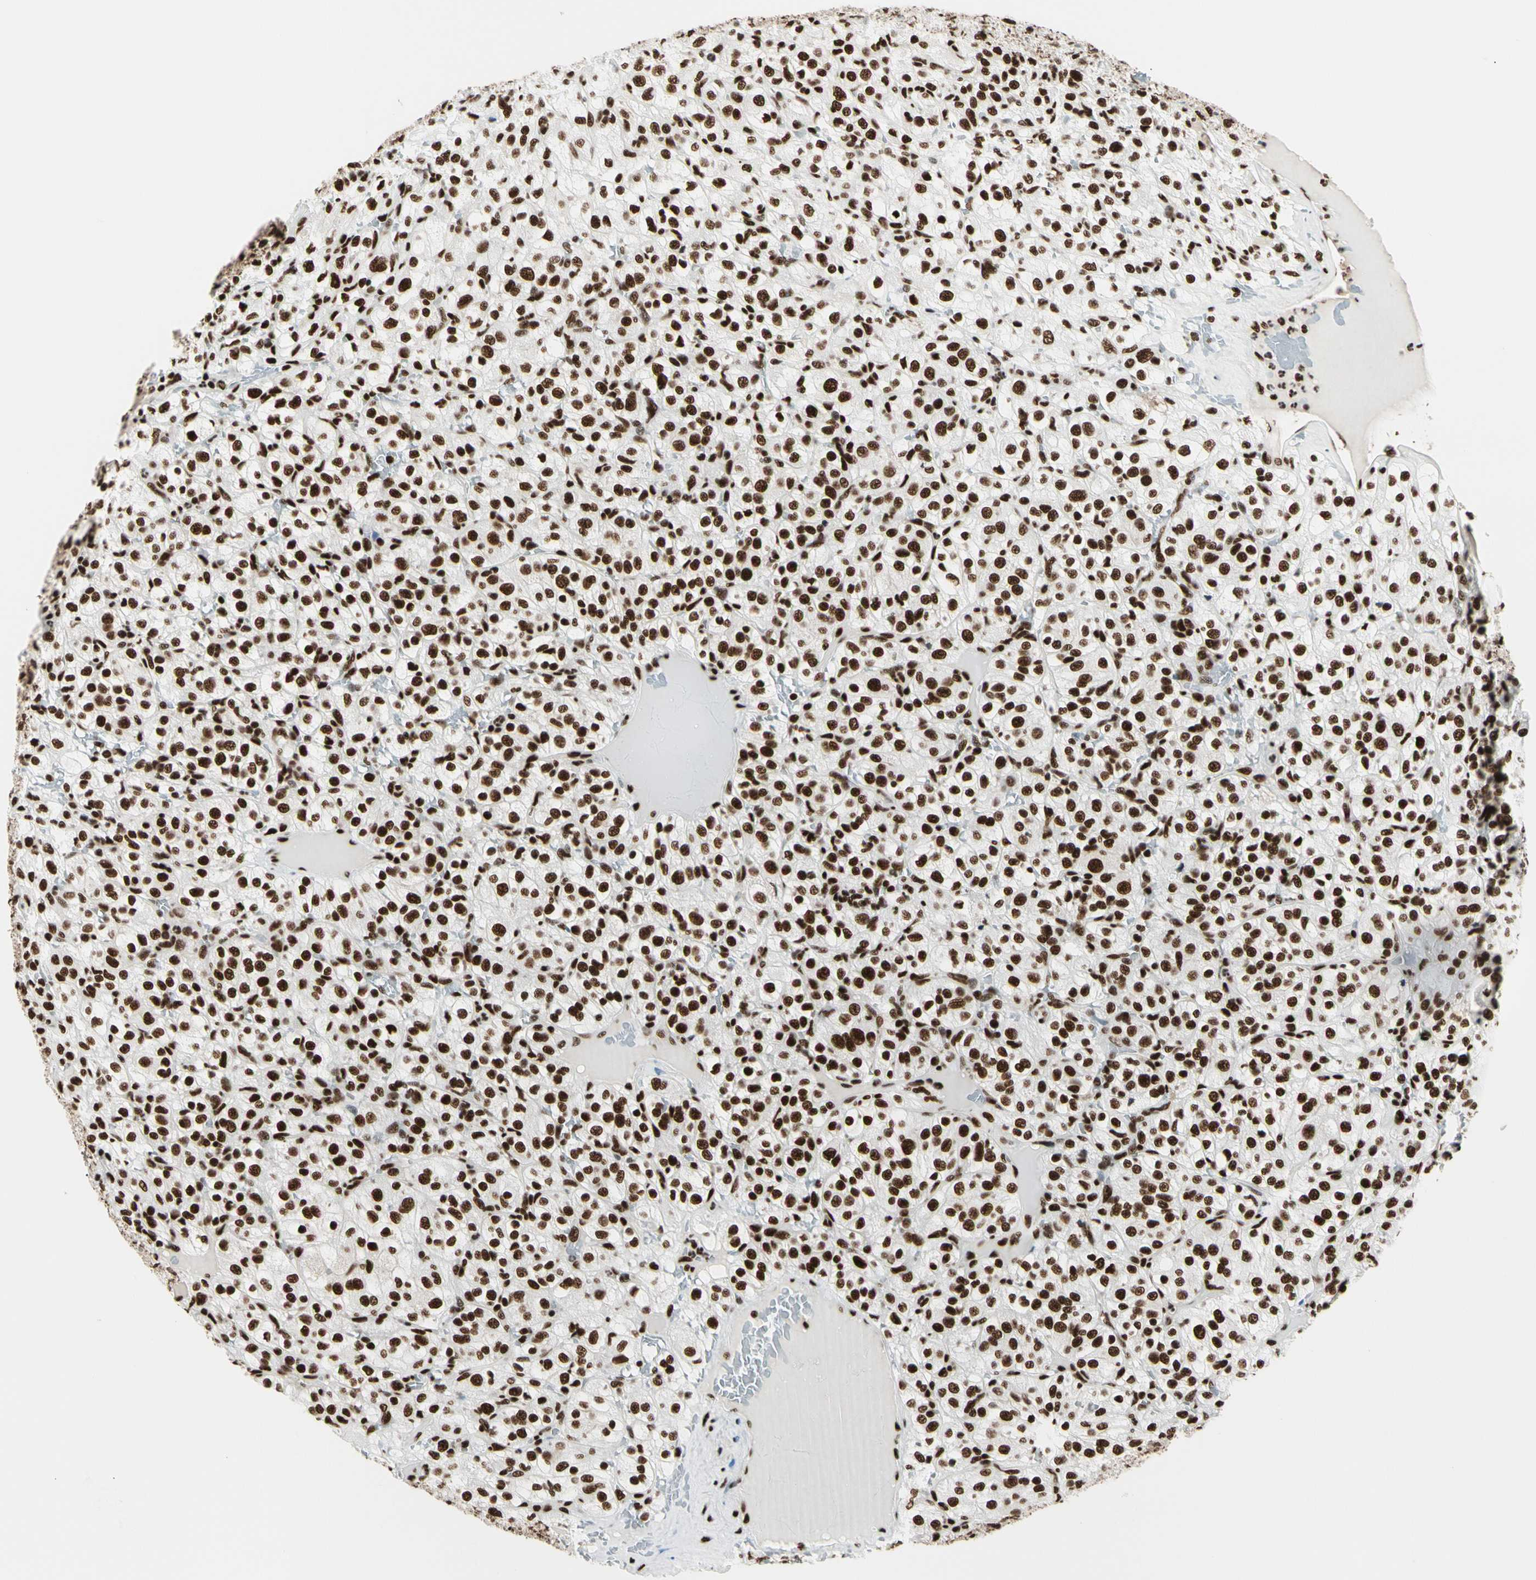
{"staining": {"intensity": "strong", "quantity": ">75%", "location": "nuclear"}, "tissue": "renal cancer", "cell_type": "Tumor cells", "image_type": "cancer", "snomed": [{"axis": "morphology", "description": "Normal tissue, NOS"}, {"axis": "morphology", "description": "Adenocarcinoma, NOS"}, {"axis": "topography", "description": "Kidney"}], "caption": "Renal cancer (adenocarcinoma) stained for a protein (brown) exhibits strong nuclear positive staining in approximately >75% of tumor cells.", "gene": "CCAR1", "patient": {"sex": "female", "age": 72}}